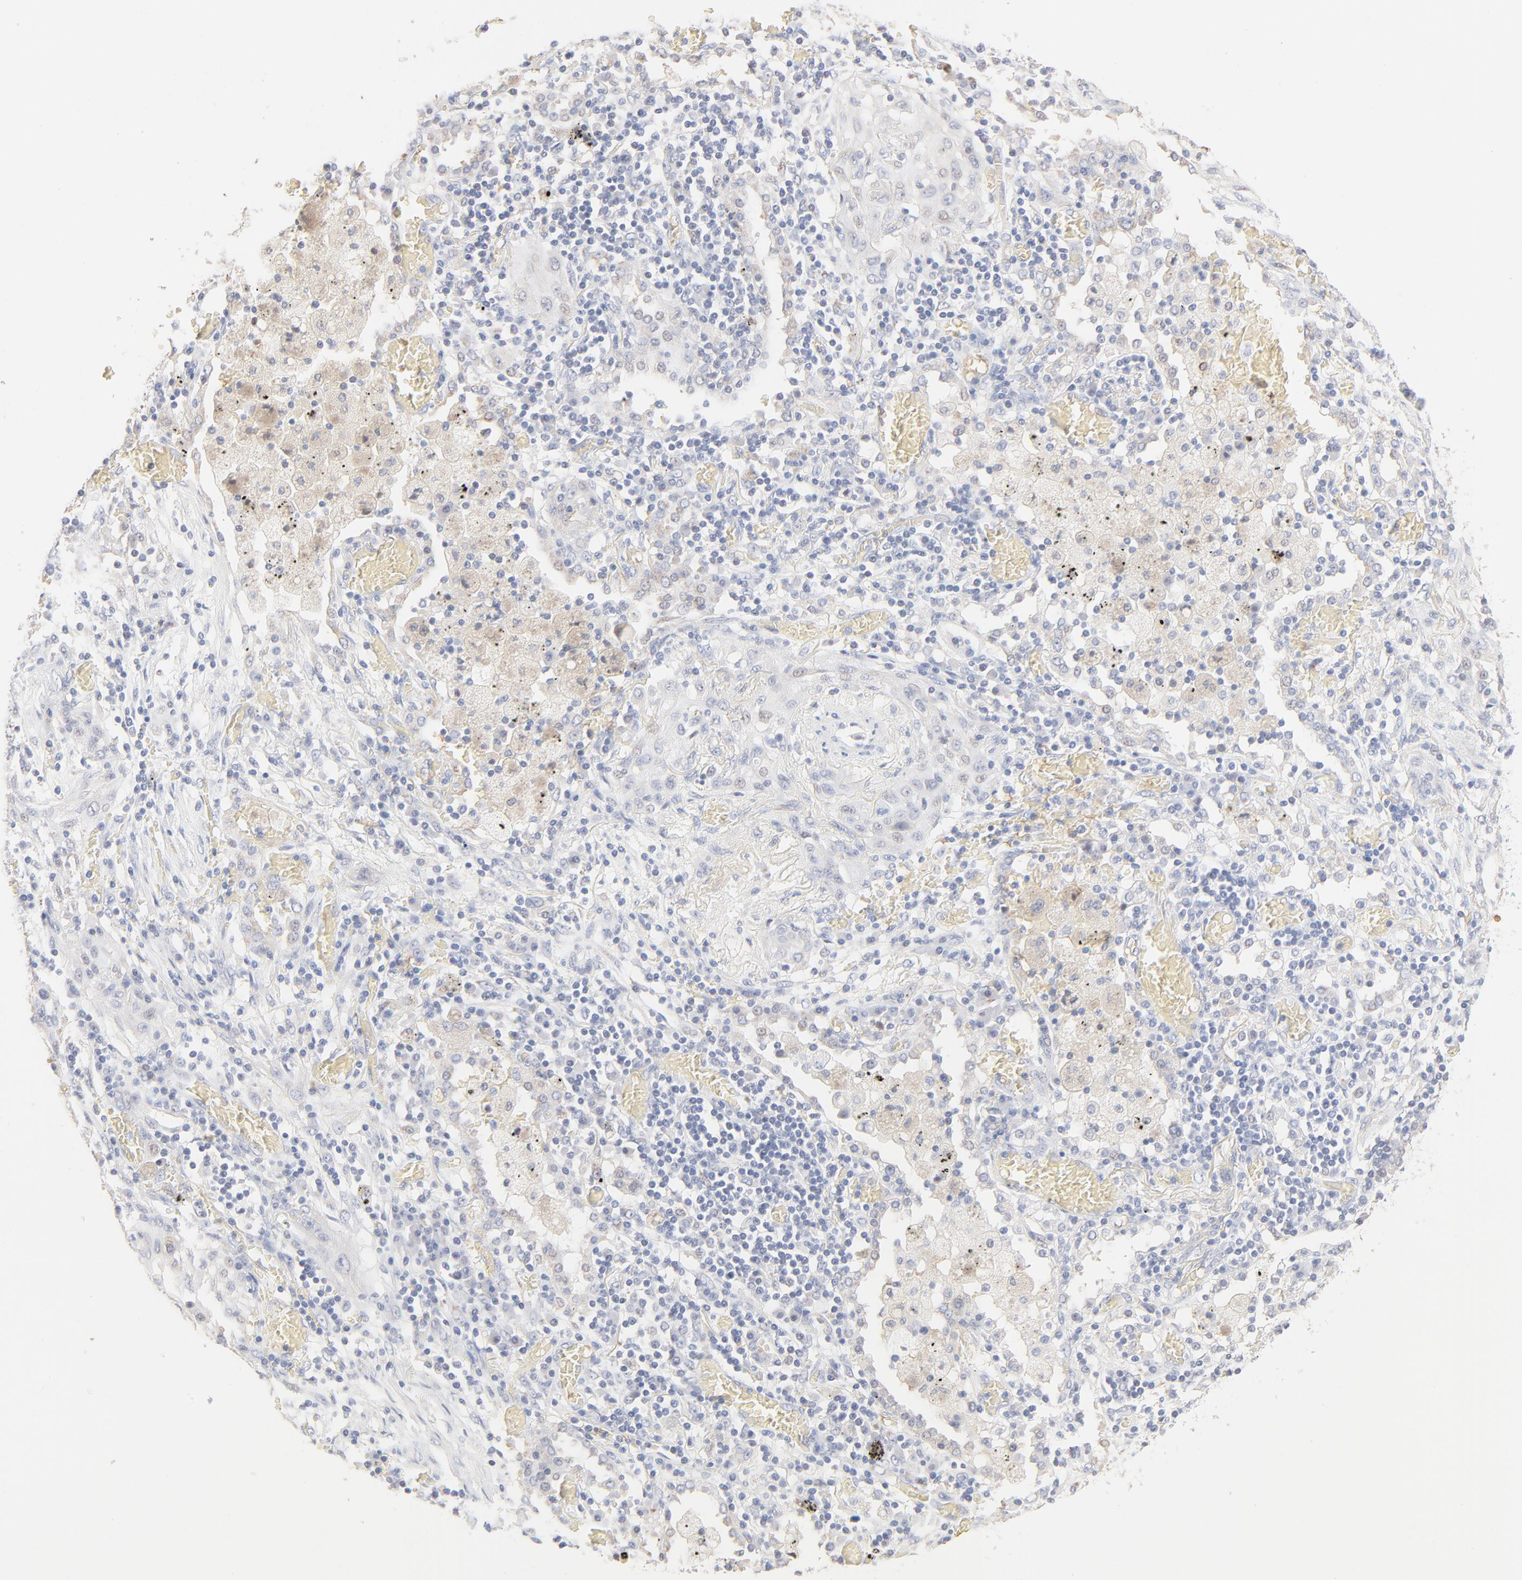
{"staining": {"intensity": "negative", "quantity": "none", "location": "none"}, "tissue": "lung cancer", "cell_type": "Tumor cells", "image_type": "cancer", "snomed": [{"axis": "morphology", "description": "Squamous cell carcinoma, NOS"}, {"axis": "topography", "description": "Lung"}], "caption": "Lung squamous cell carcinoma was stained to show a protein in brown. There is no significant expression in tumor cells.", "gene": "SPTB", "patient": {"sex": "female", "age": 47}}